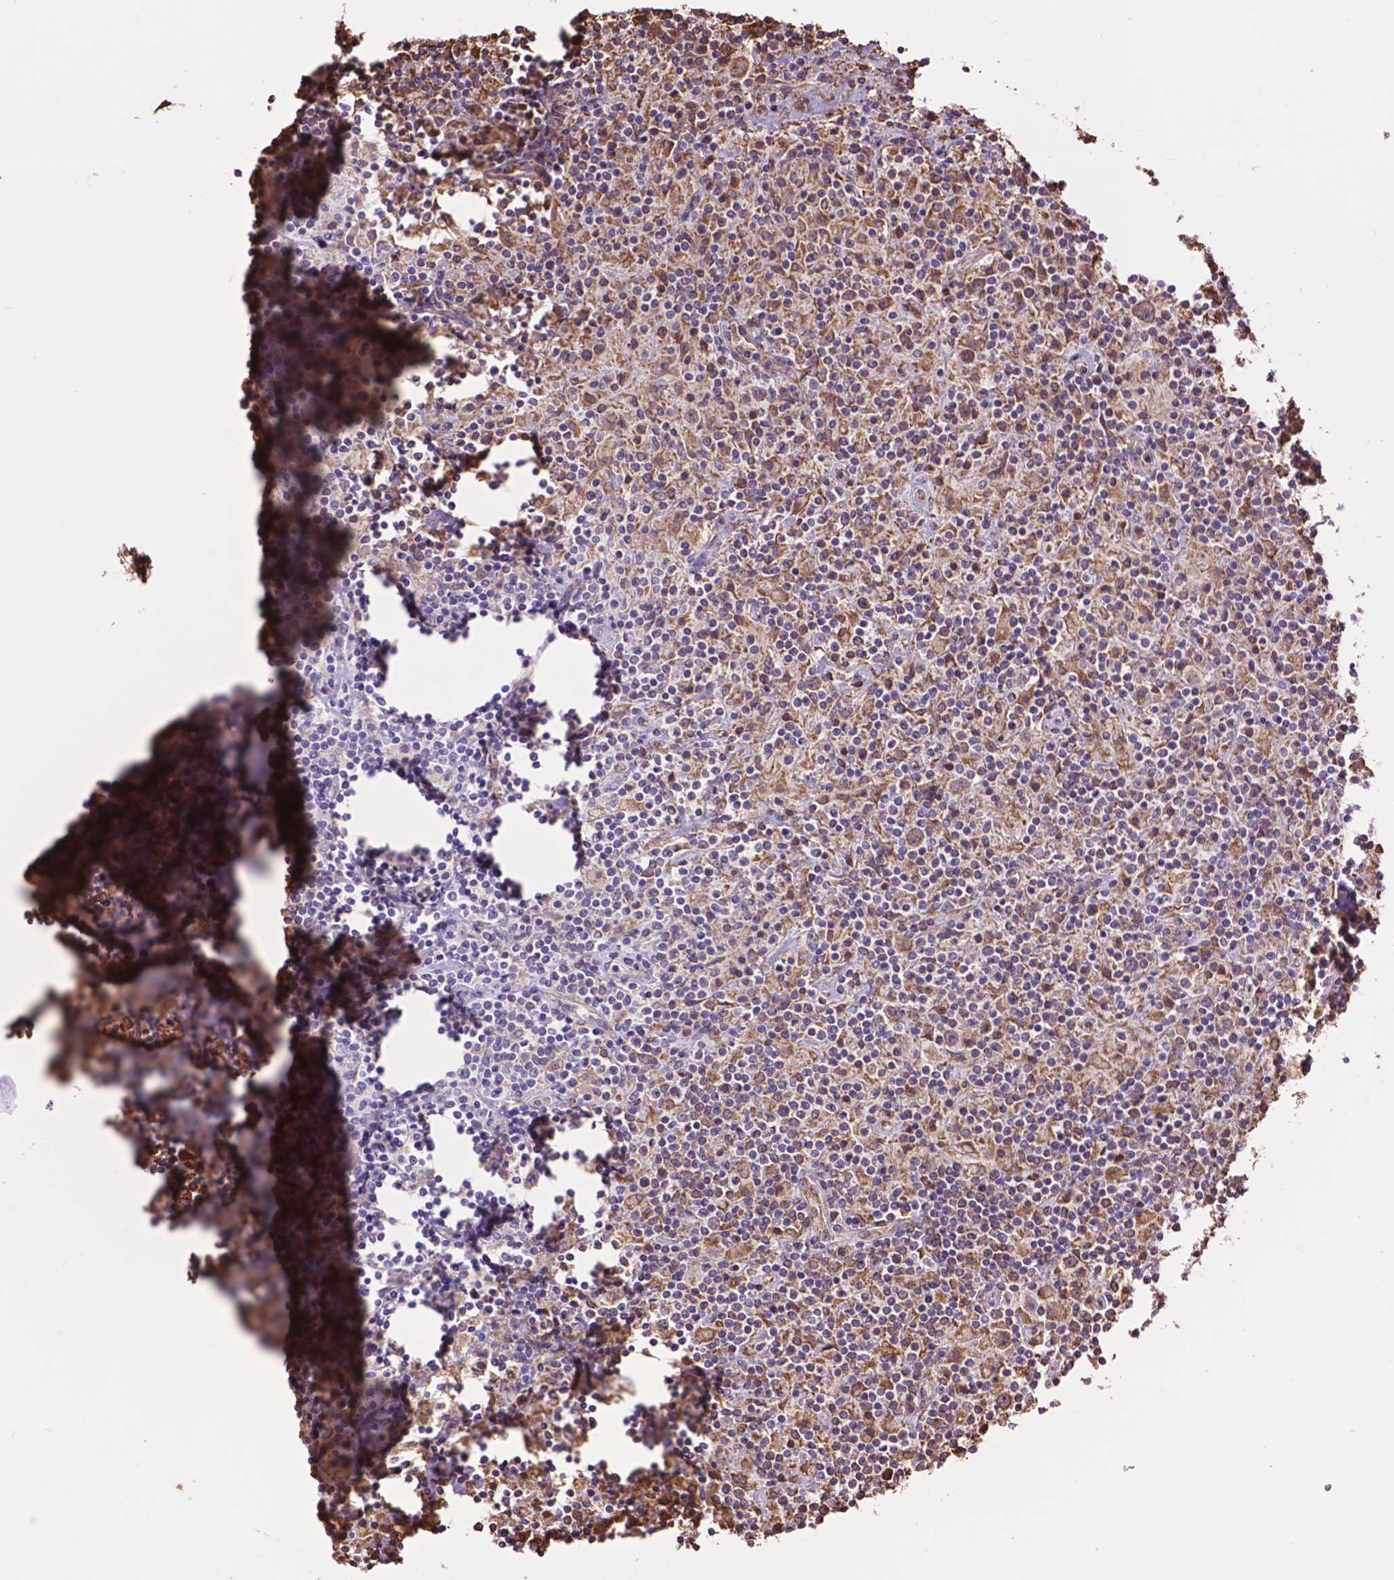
{"staining": {"intensity": "weak", "quantity": ">75%", "location": "cytoplasmic/membranous"}, "tissue": "lymphoma", "cell_type": "Tumor cells", "image_type": "cancer", "snomed": [{"axis": "morphology", "description": "Hodgkin's disease, NOS"}, {"axis": "topography", "description": "Lymph node"}], "caption": "A photomicrograph showing weak cytoplasmic/membranous staining in about >75% of tumor cells in lymphoma, as visualized by brown immunohistochemical staining.", "gene": "PPP2R5E", "patient": {"sex": "male", "age": 70}}